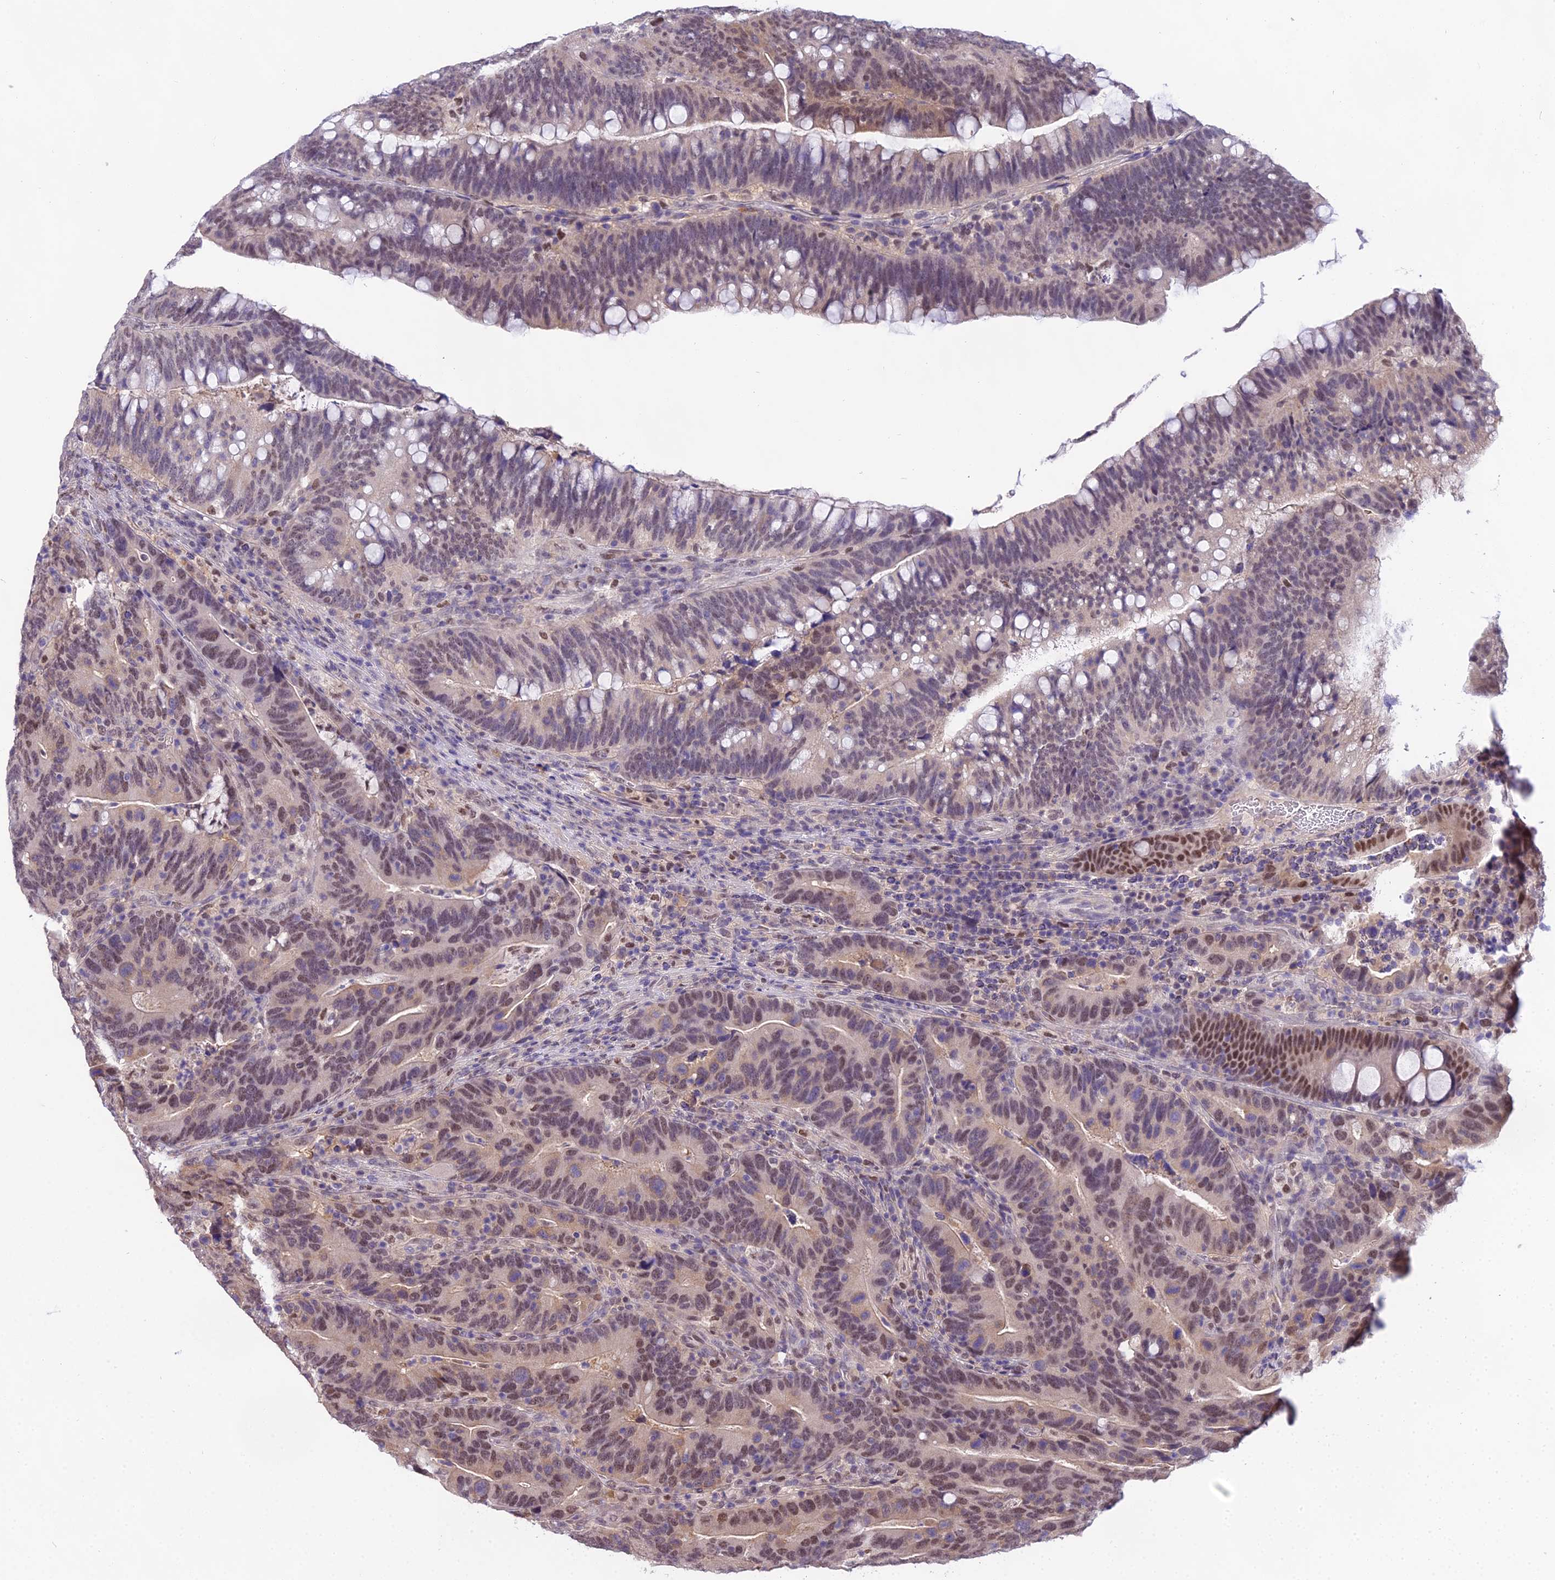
{"staining": {"intensity": "moderate", "quantity": "<25%", "location": "nuclear"}, "tissue": "colorectal cancer", "cell_type": "Tumor cells", "image_type": "cancer", "snomed": [{"axis": "morphology", "description": "Adenocarcinoma, NOS"}, {"axis": "topography", "description": "Colon"}], "caption": "Human colorectal cancer (adenocarcinoma) stained with a brown dye exhibits moderate nuclear positive expression in approximately <25% of tumor cells.", "gene": "MAT2A", "patient": {"sex": "female", "age": 66}}